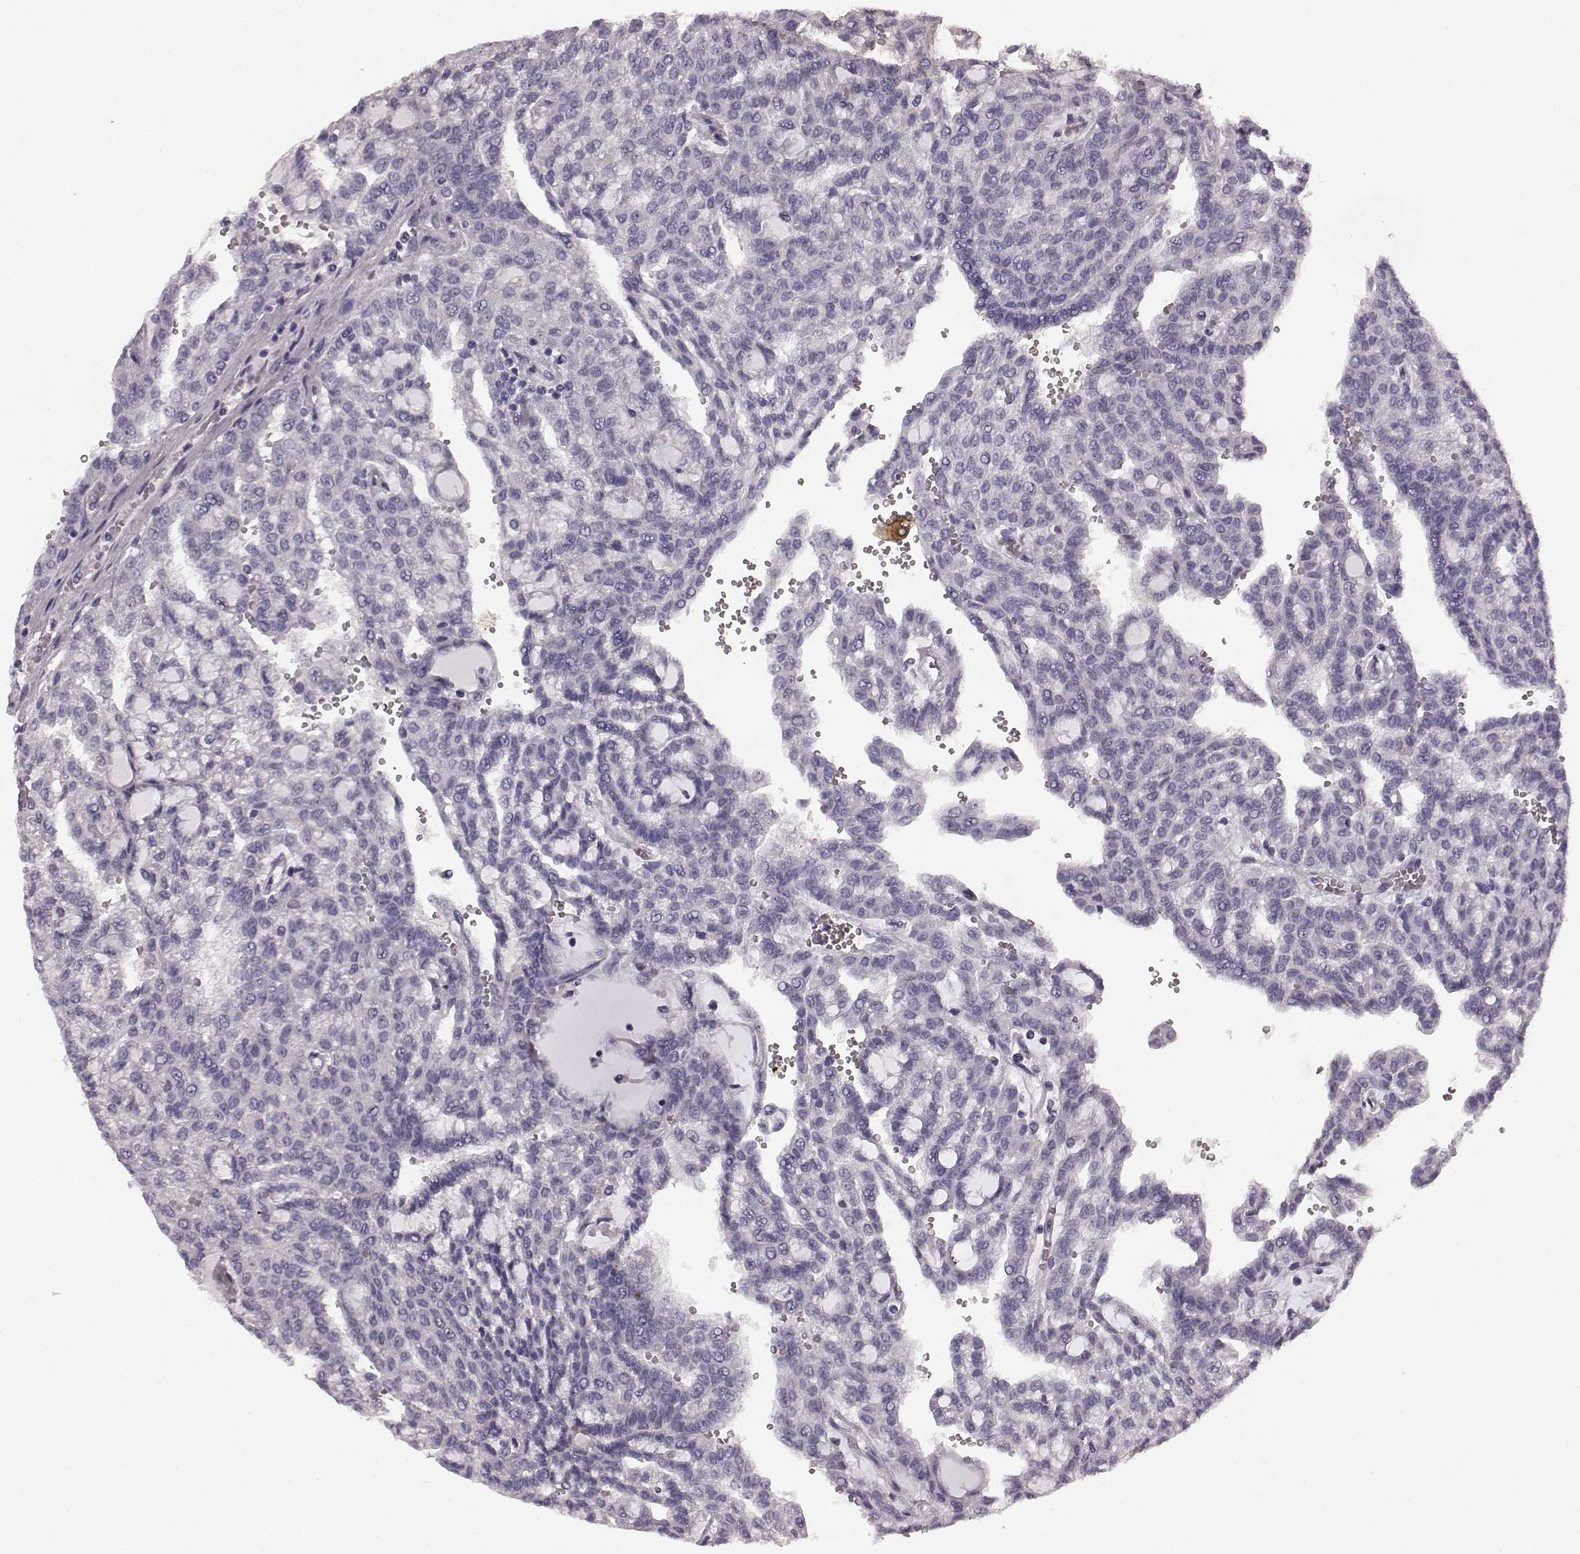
{"staining": {"intensity": "negative", "quantity": "none", "location": "none"}, "tissue": "renal cancer", "cell_type": "Tumor cells", "image_type": "cancer", "snomed": [{"axis": "morphology", "description": "Adenocarcinoma, NOS"}, {"axis": "topography", "description": "Kidney"}], "caption": "DAB (3,3'-diaminobenzidine) immunohistochemical staining of human renal cancer (adenocarcinoma) displays no significant staining in tumor cells.", "gene": "RIT2", "patient": {"sex": "male", "age": 63}}